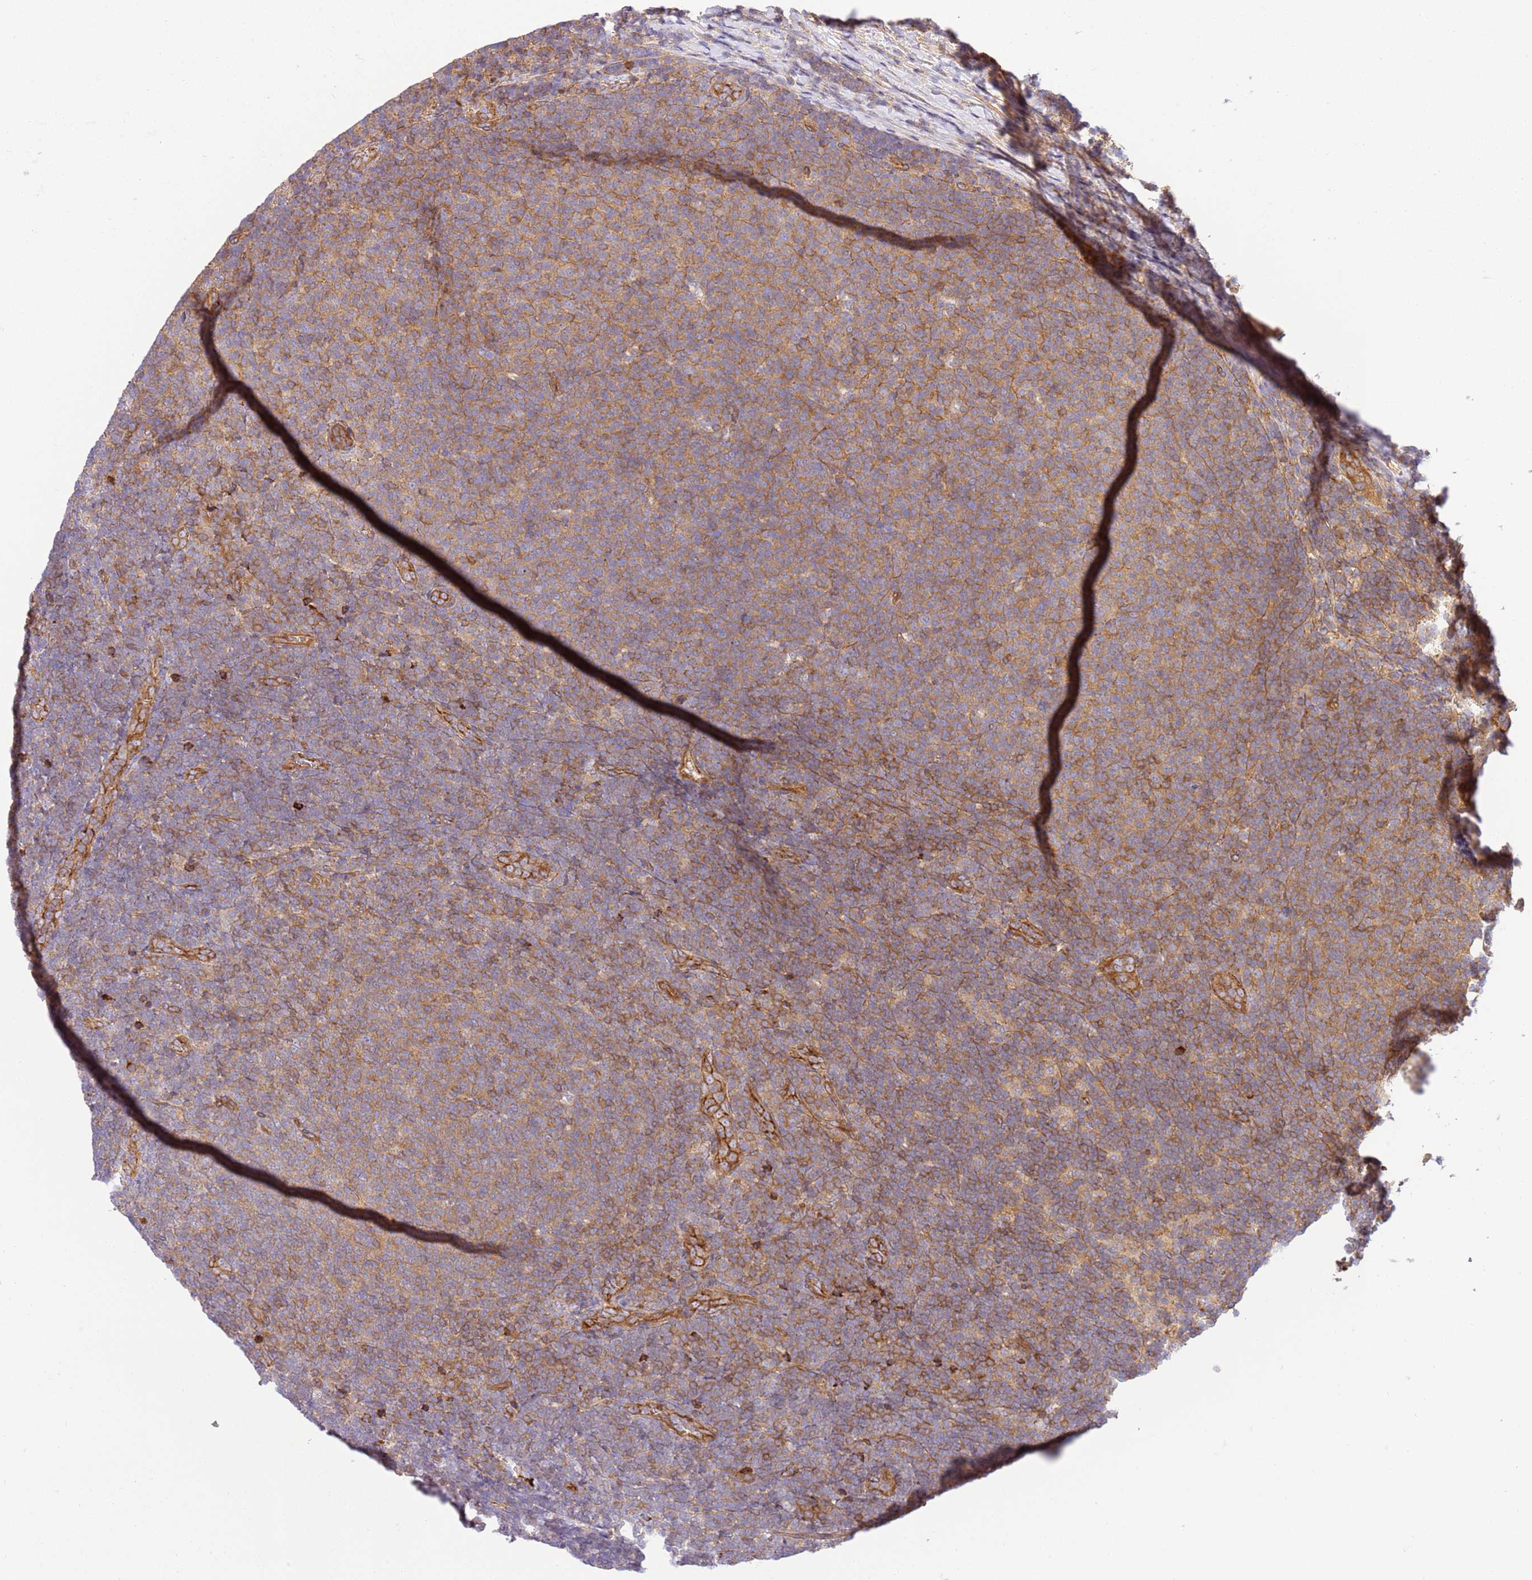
{"staining": {"intensity": "moderate", "quantity": ">75%", "location": "cytoplasmic/membranous"}, "tissue": "lymphoma", "cell_type": "Tumor cells", "image_type": "cancer", "snomed": [{"axis": "morphology", "description": "Malignant lymphoma, non-Hodgkin's type, Low grade"}, {"axis": "topography", "description": "Lymph node"}], "caption": "Immunohistochemical staining of human lymphoma exhibits medium levels of moderate cytoplasmic/membranous protein positivity in approximately >75% of tumor cells.", "gene": "EFCAB8", "patient": {"sex": "male", "age": 66}}